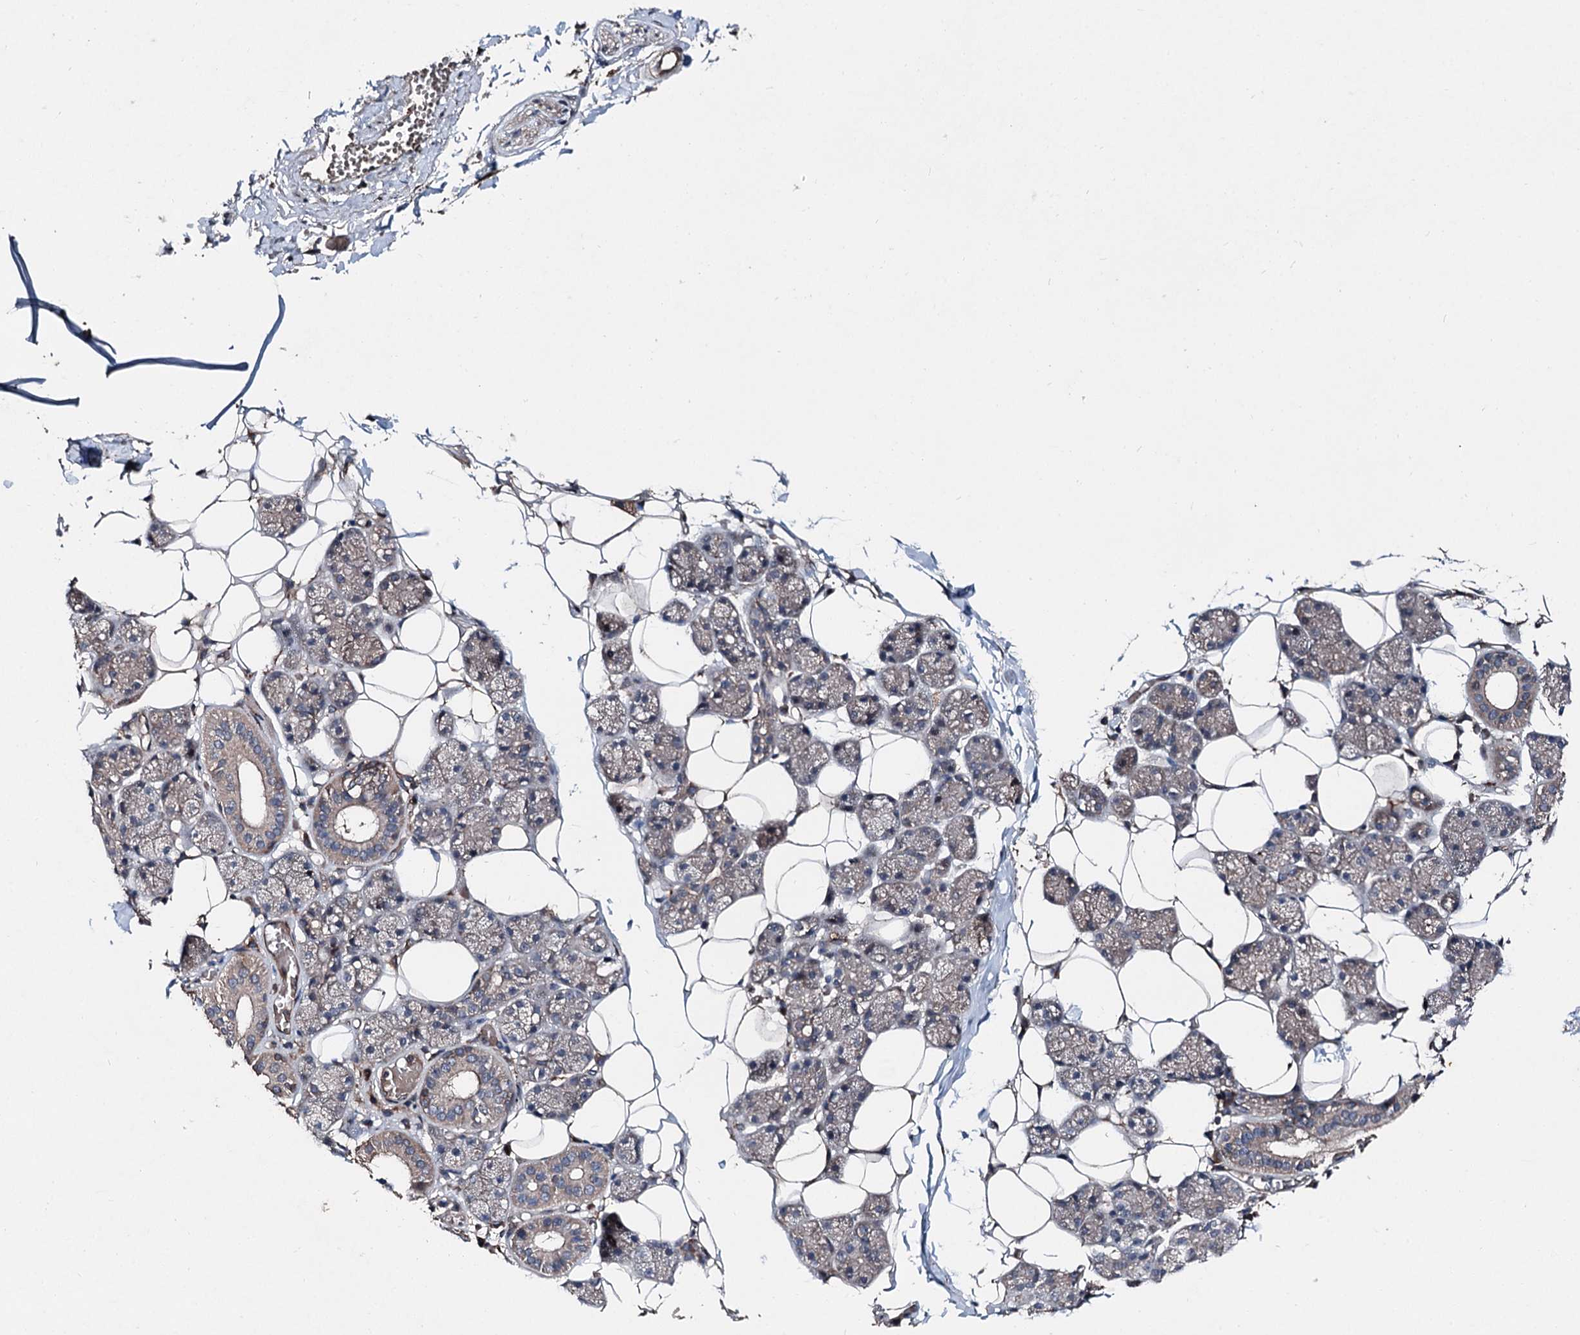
{"staining": {"intensity": "weak", "quantity": "25%-75%", "location": "cytoplasmic/membranous"}, "tissue": "salivary gland", "cell_type": "Glandular cells", "image_type": "normal", "snomed": [{"axis": "morphology", "description": "Normal tissue, NOS"}, {"axis": "topography", "description": "Salivary gland"}], "caption": "This image reveals immunohistochemistry staining of benign human salivary gland, with low weak cytoplasmic/membranous staining in approximately 25%-75% of glandular cells.", "gene": "DDIAS", "patient": {"sex": "female", "age": 33}}